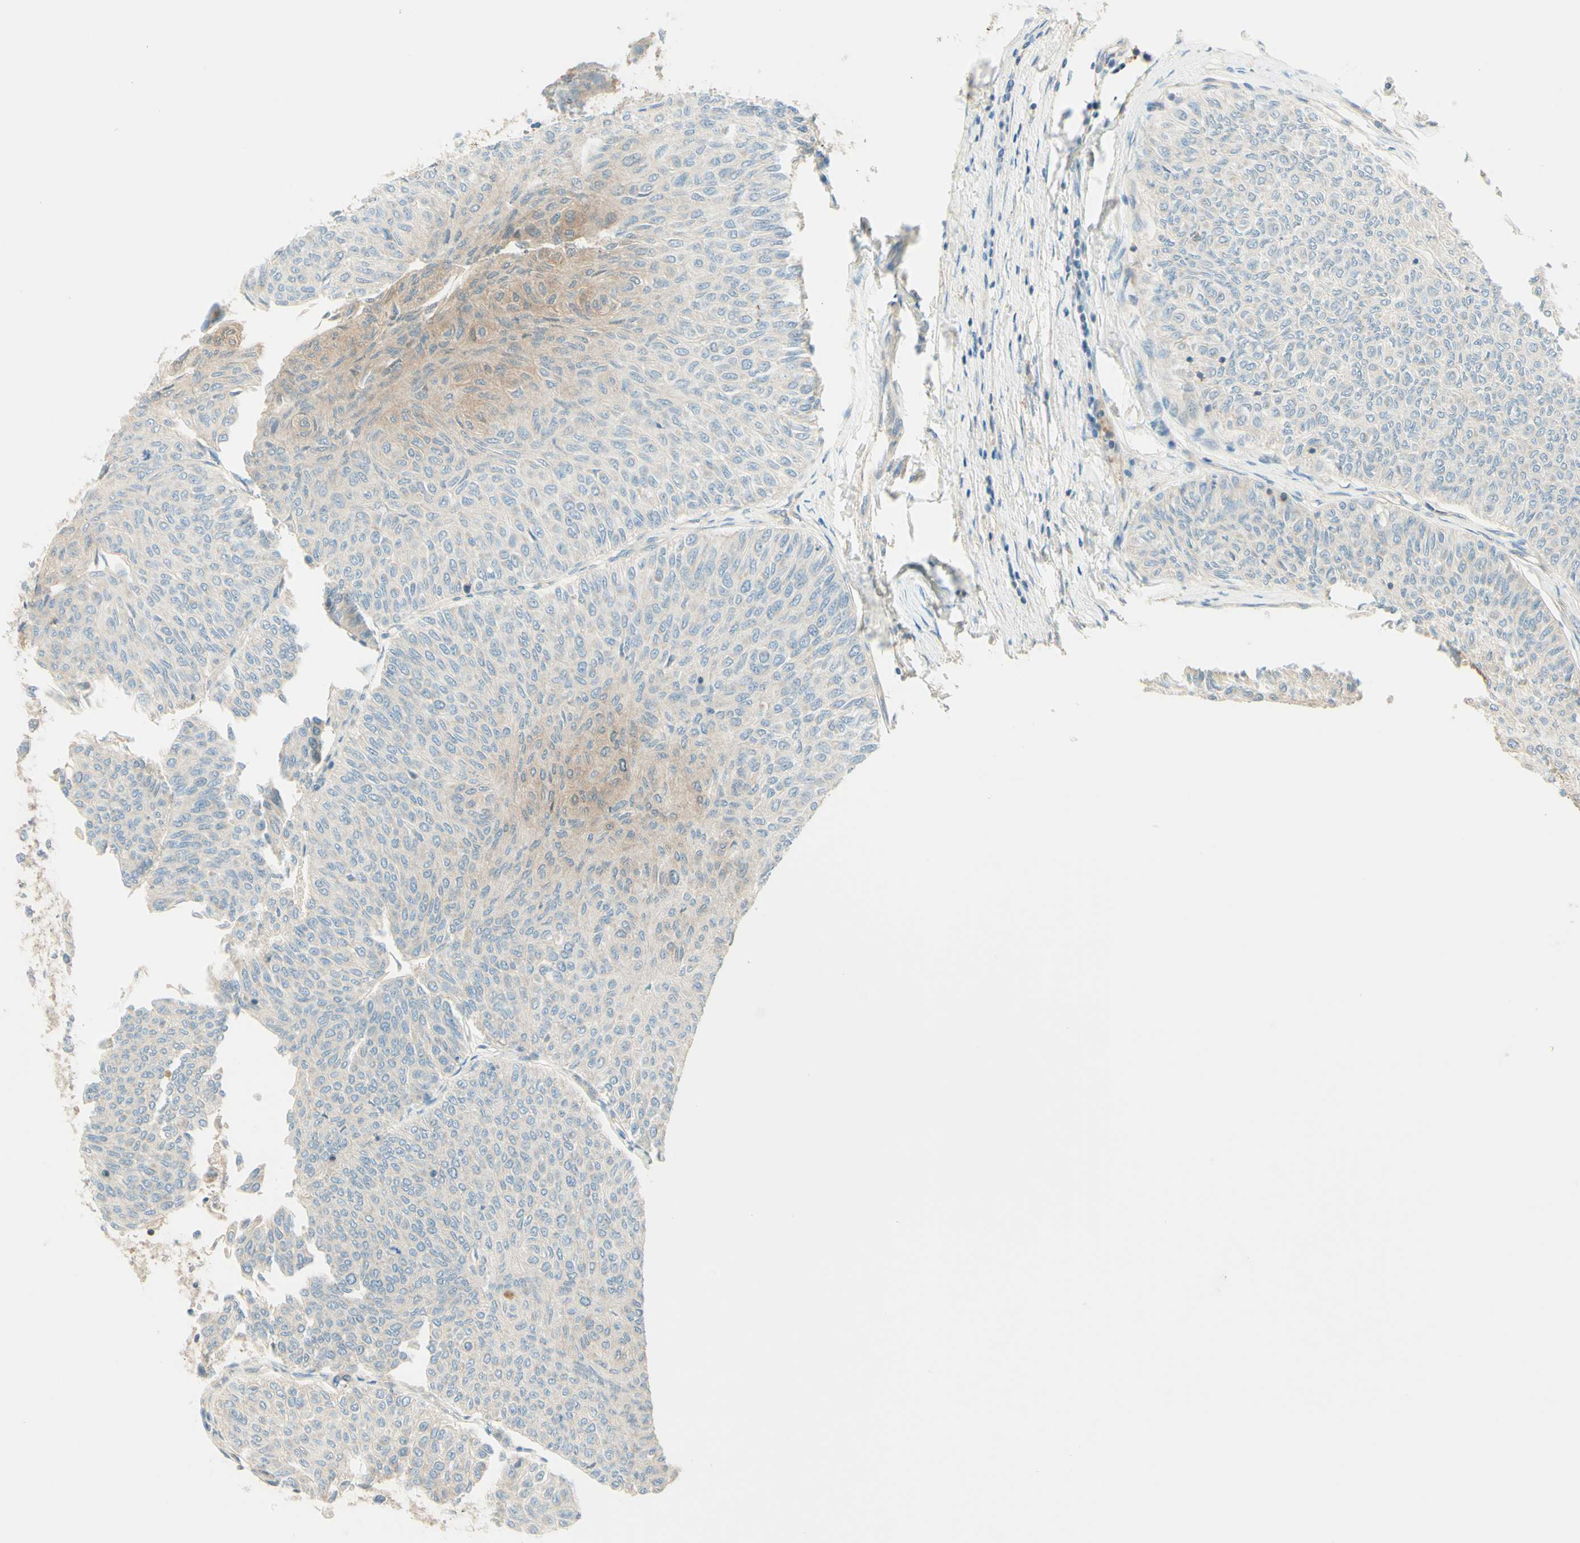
{"staining": {"intensity": "weak", "quantity": "25%-75%", "location": "cytoplasmic/membranous"}, "tissue": "urothelial cancer", "cell_type": "Tumor cells", "image_type": "cancer", "snomed": [{"axis": "morphology", "description": "Urothelial carcinoma, Low grade"}, {"axis": "topography", "description": "Urinary bladder"}], "caption": "Low-grade urothelial carcinoma stained with DAB (3,3'-diaminobenzidine) immunohistochemistry shows low levels of weak cytoplasmic/membranous expression in about 25%-75% of tumor cells.", "gene": "PROM1", "patient": {"sex": "male", "age": 78}}